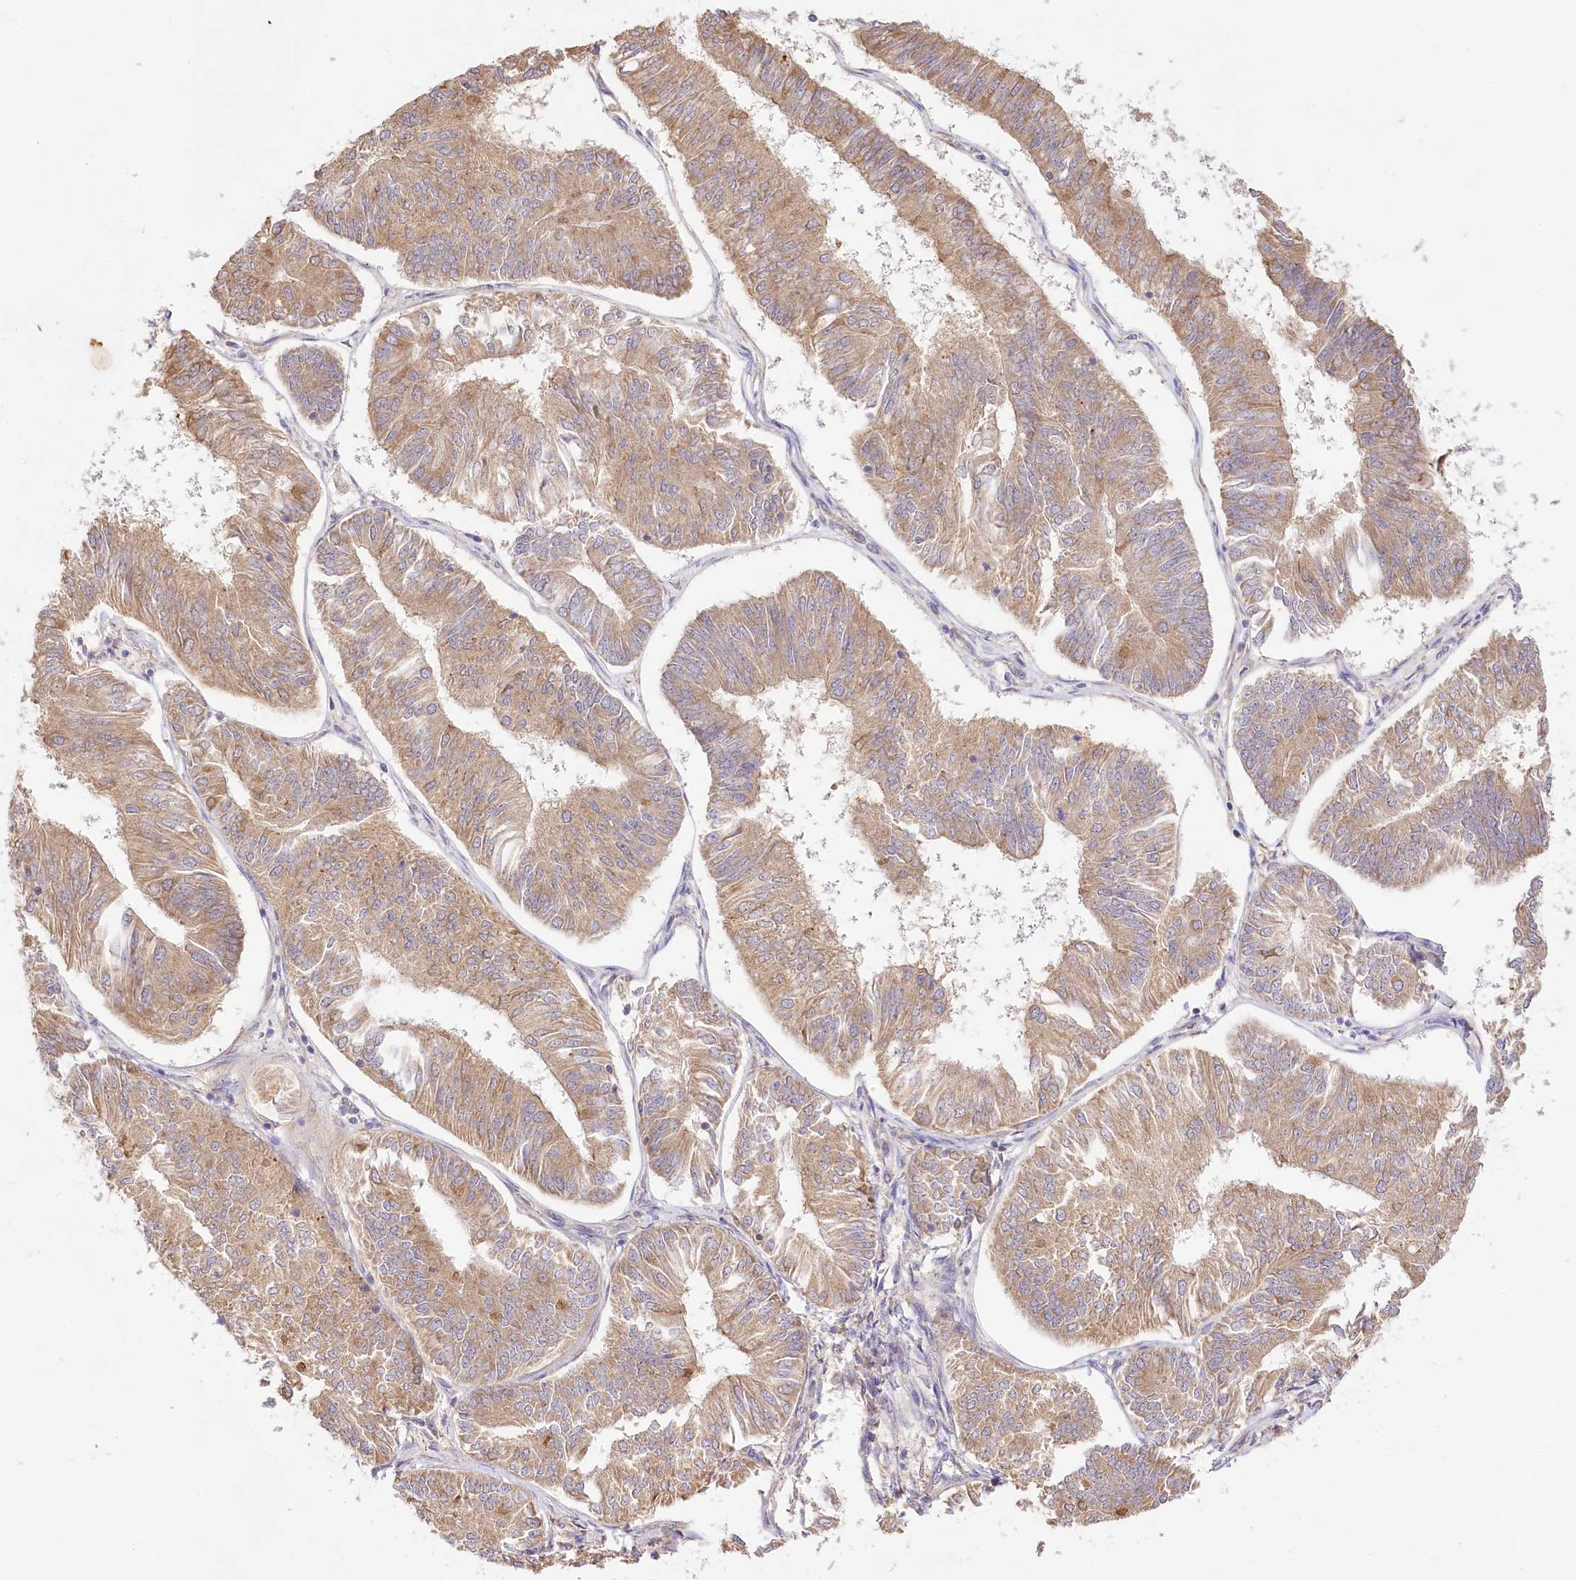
{"staining": {"intensity": "moderate", "quantity": ">75%", "location": "cytoplasmic/membranous"}, "tissue": "endometrial cancer", "cell_type": "Tumor cells", "image_type": "cancer", "snomed": [{"axis": "morphology", "description": "Adenocarcinoma, NOS"}, {"axis": "topography", "description": "Endometrium"}], "caption": "Protein expression analysis of human endometrial cancer reveals moderate cytoplasmic/membranous positivity in about >75% of tumor cells. The staining was performed using DAB (3,3'-diaminobenzidine) to visualize the protein expression in brown, while the nuclei were stained in blue with hematoxylin (Magnification: 20x).", "gene": "PYROXD1", "patient": {"sex": "female", "age": 58}}